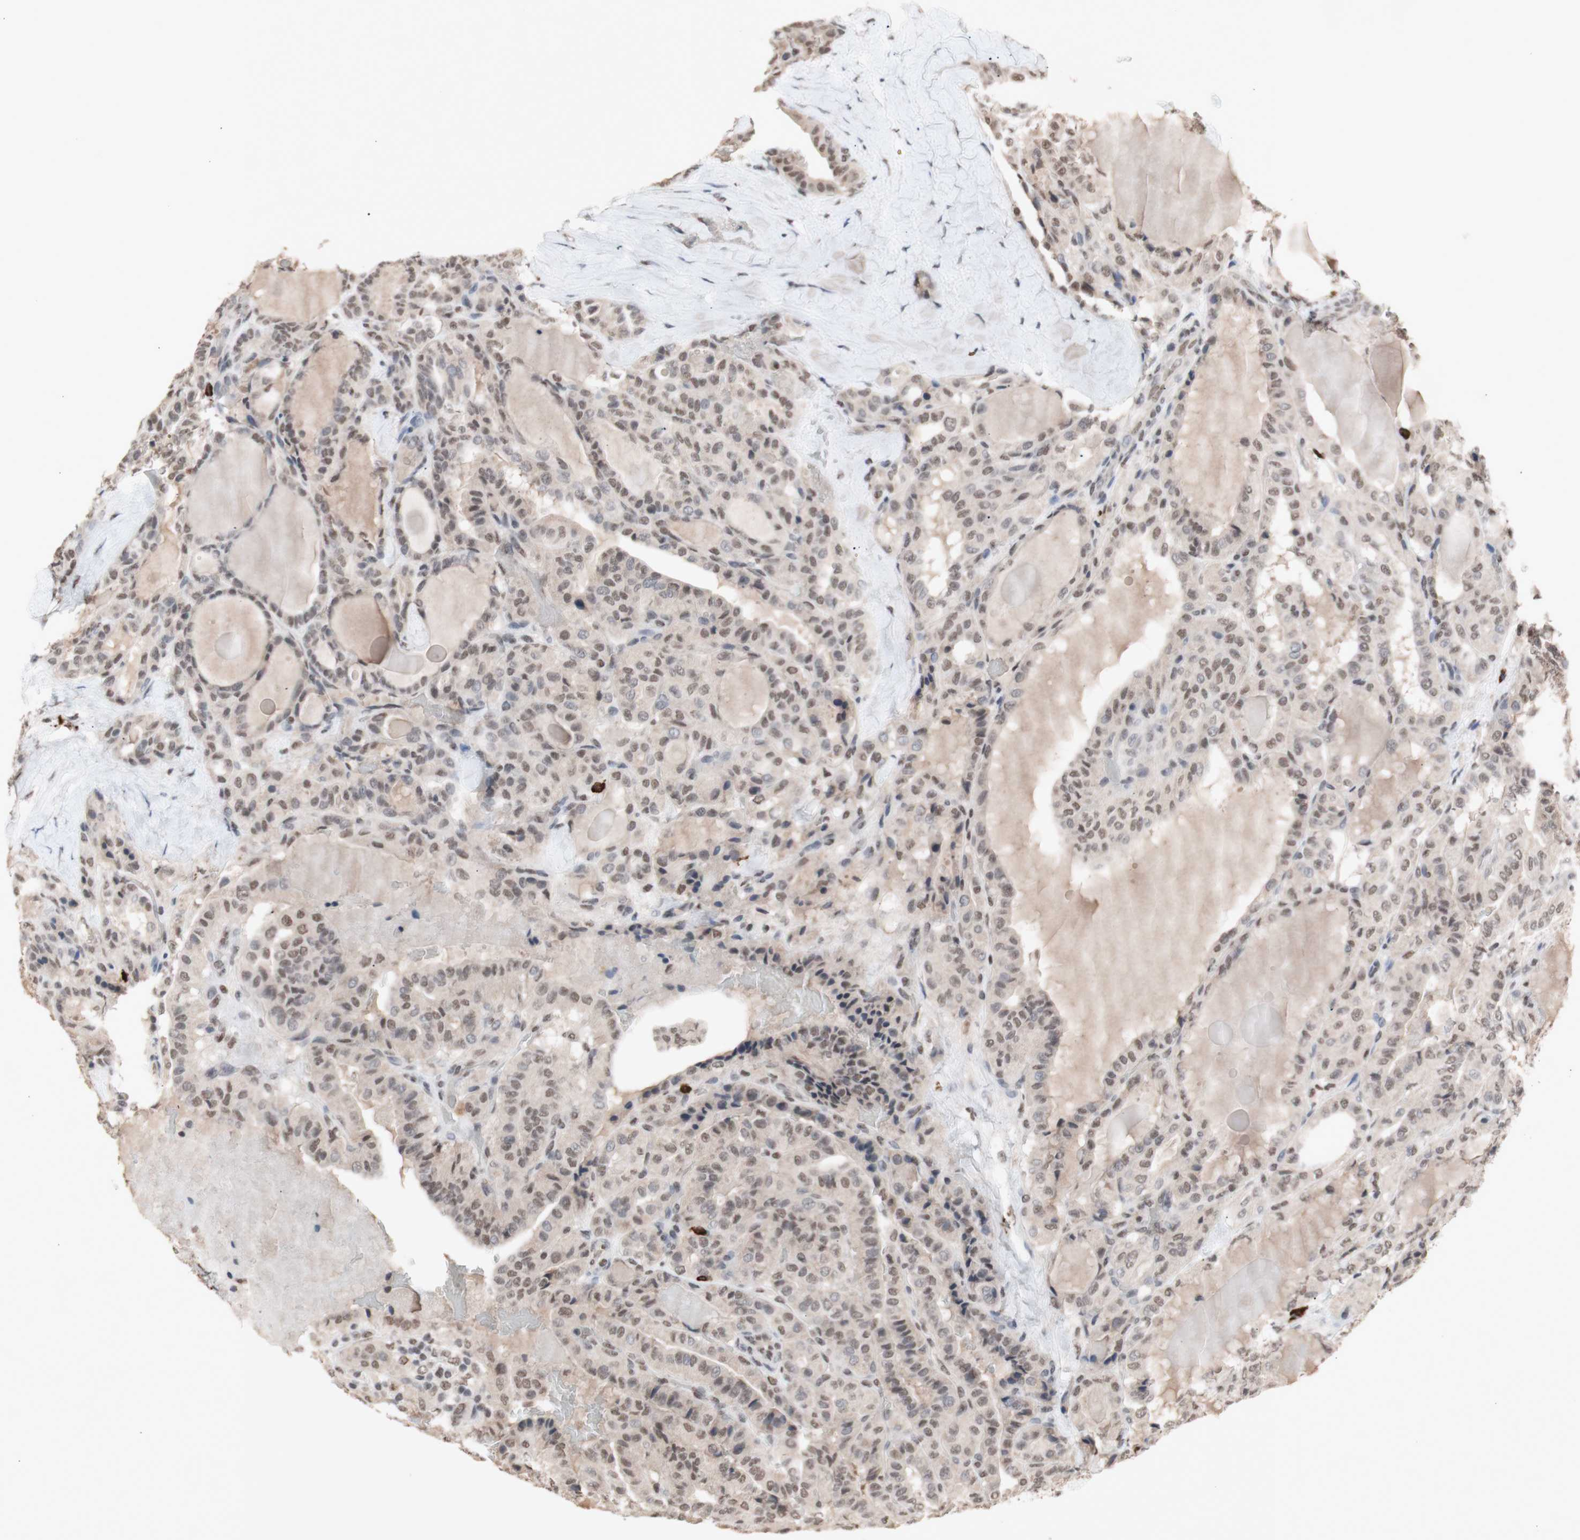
{"staining": {"intensity": "weak", "quantity": ">75%", "location": "nuclear"}, "tissue": "thyroid cancer", "cell_type": "Tumor cells", "image_type": "cancer", "snomed": [{"axis": "morphology", "description": "Papillary adenocarcinoma, NOS"}, {"axis": "topography", "description": "Thyroid gland"}], "caption": "IHC (DAB (3,3'-diaminobenzidine)) staining of thyroid cancer (papillary adenocarcinoma) demonstrates weak nuclear protein staining in about >75% of tumor cells.", "gene": "SFPQ", "patient": {"sex": "male", "age": 77}}